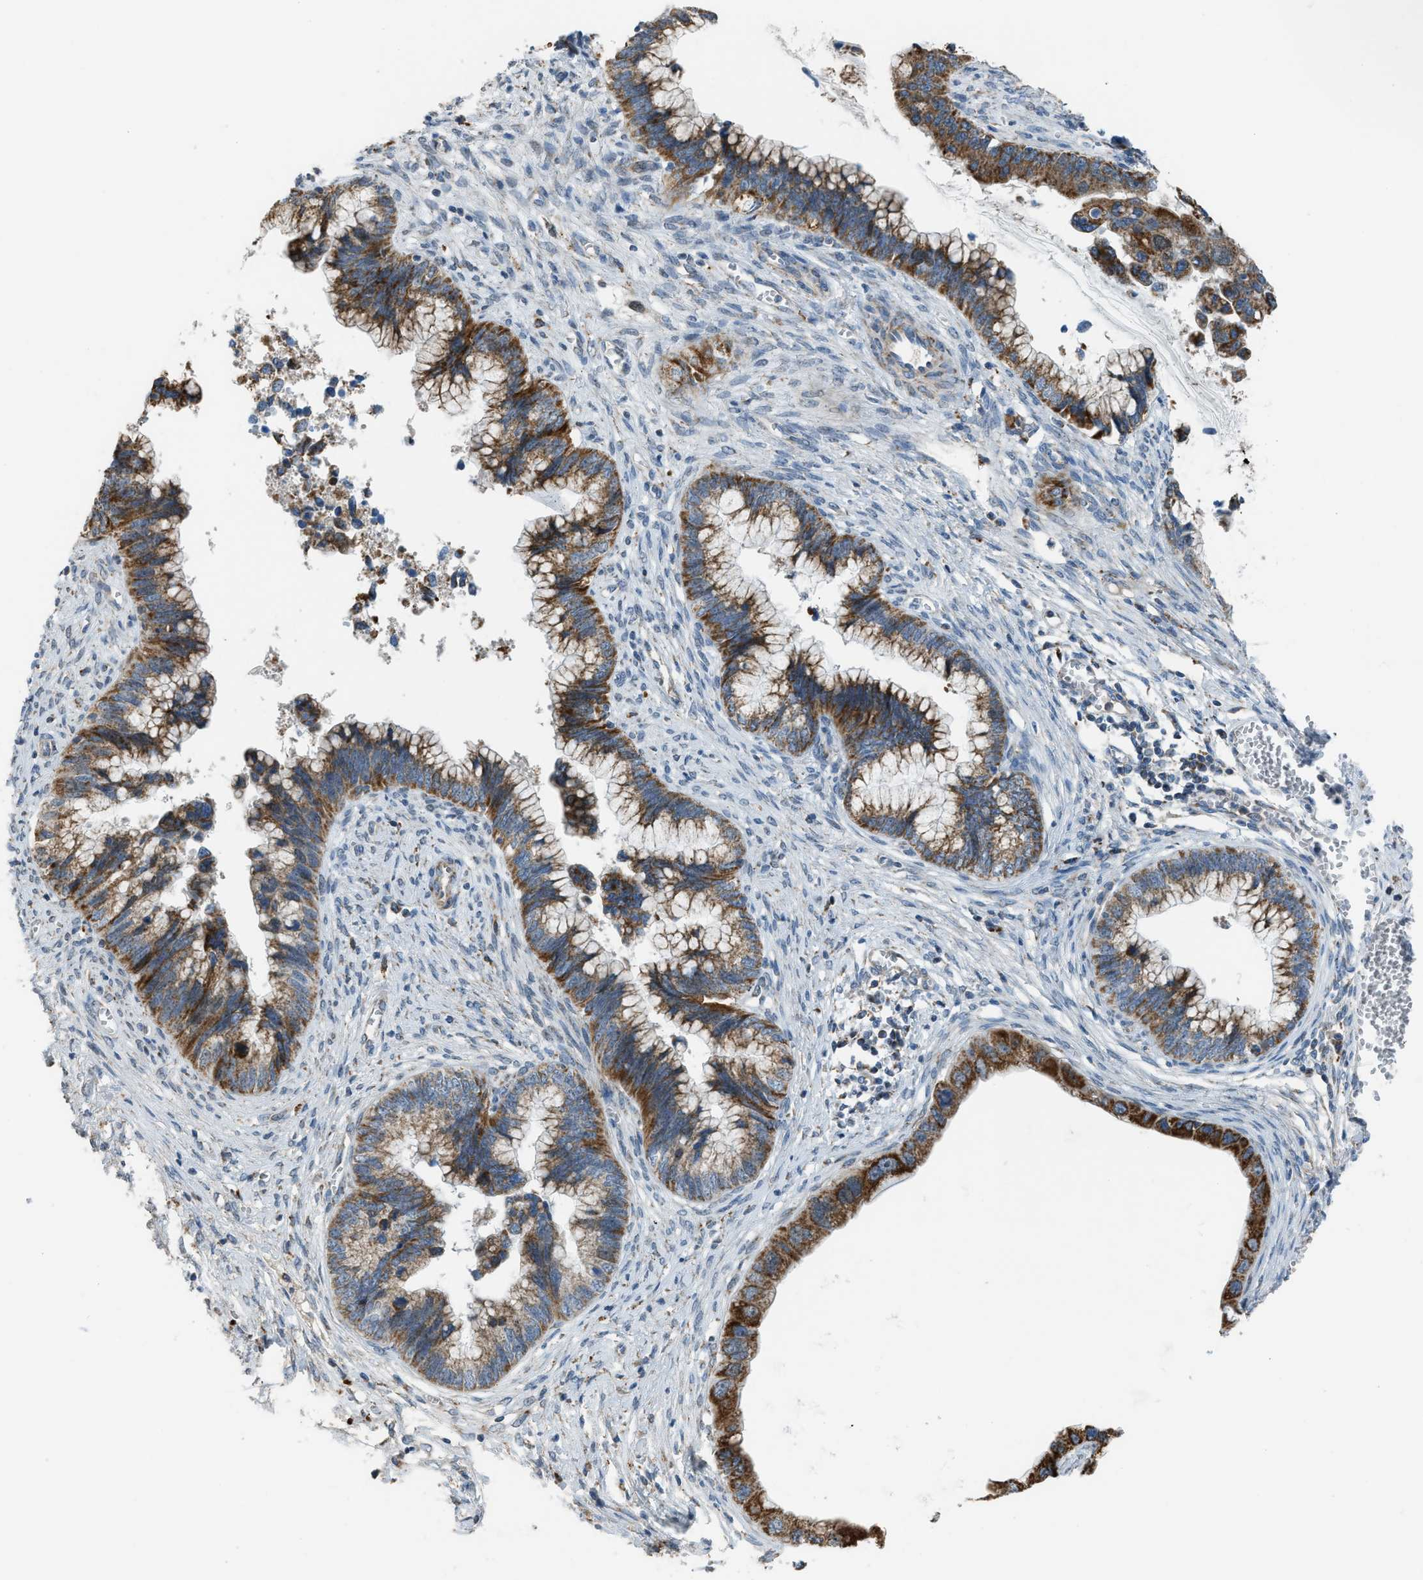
{"staining": {"intensity": "moderate", "quantity": ">75%", "location": "cytoplasmic/membranous"}, "tissue": "cervical cancer", "cell_type": "Tumor cells", "image_type": "cancer", "snomed": [{"axis": "morphology", "description": "Adenocarcinoma, NOS"}, {"axis": "topography", "description": "Cervix"}], "caption": "An IHC photomicrograph of neoplastic tissue is shown. Protein staining in brown highlights moderate cytoplasmic/membranous positivity in cervical adenocarcinoma within tumor cells.", "gene": "SMIM20", "patient": {"sex": "female", "age": 44}}